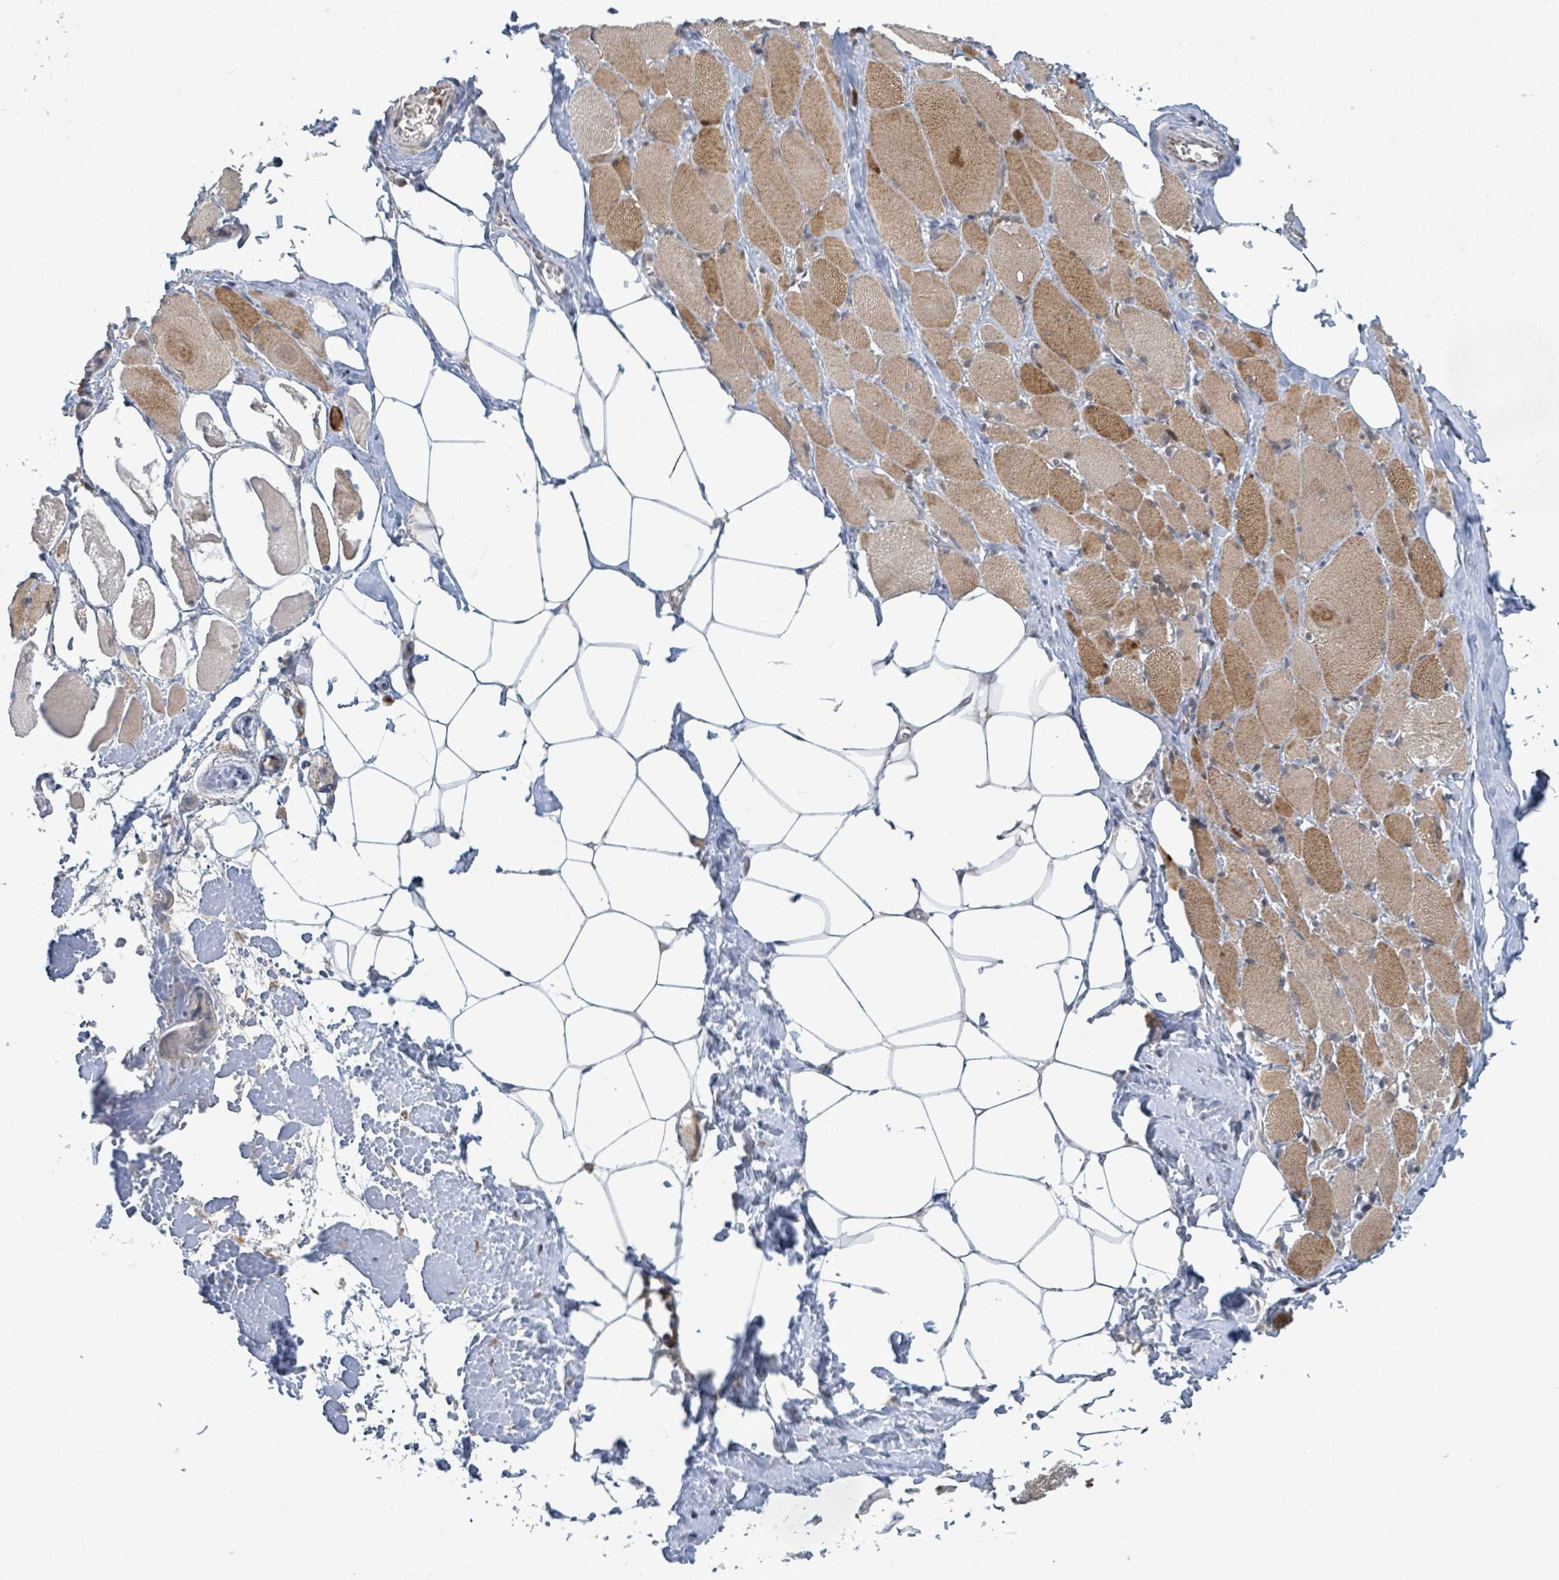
{"staining": {"intensity": "moderate", "quantity": ">75%", "location": "cytoplasmic/membranous,nuclear"}, "tissue": "skeletal muscle", "cell_type": "Myocytes", "image_type": "normal", "snomed": [{"axis": "morphology", "description": "Normal tissue, NOS"}, {"axis": "morphology", "description": "Basal cell carcinoma"}, {"axis": "topography", "description": "Skeletal muscle"}], "caption": "Immunohistochemistry image of unremarkable skeletal muscle stained for a protein (brown), which reveals medium levels of moderate cytoplasmic/membranous,nuclear expression in about >75% of myocytes.", "gene": "SHROOM2", "patient": {"sex": "female", "age": 64}}